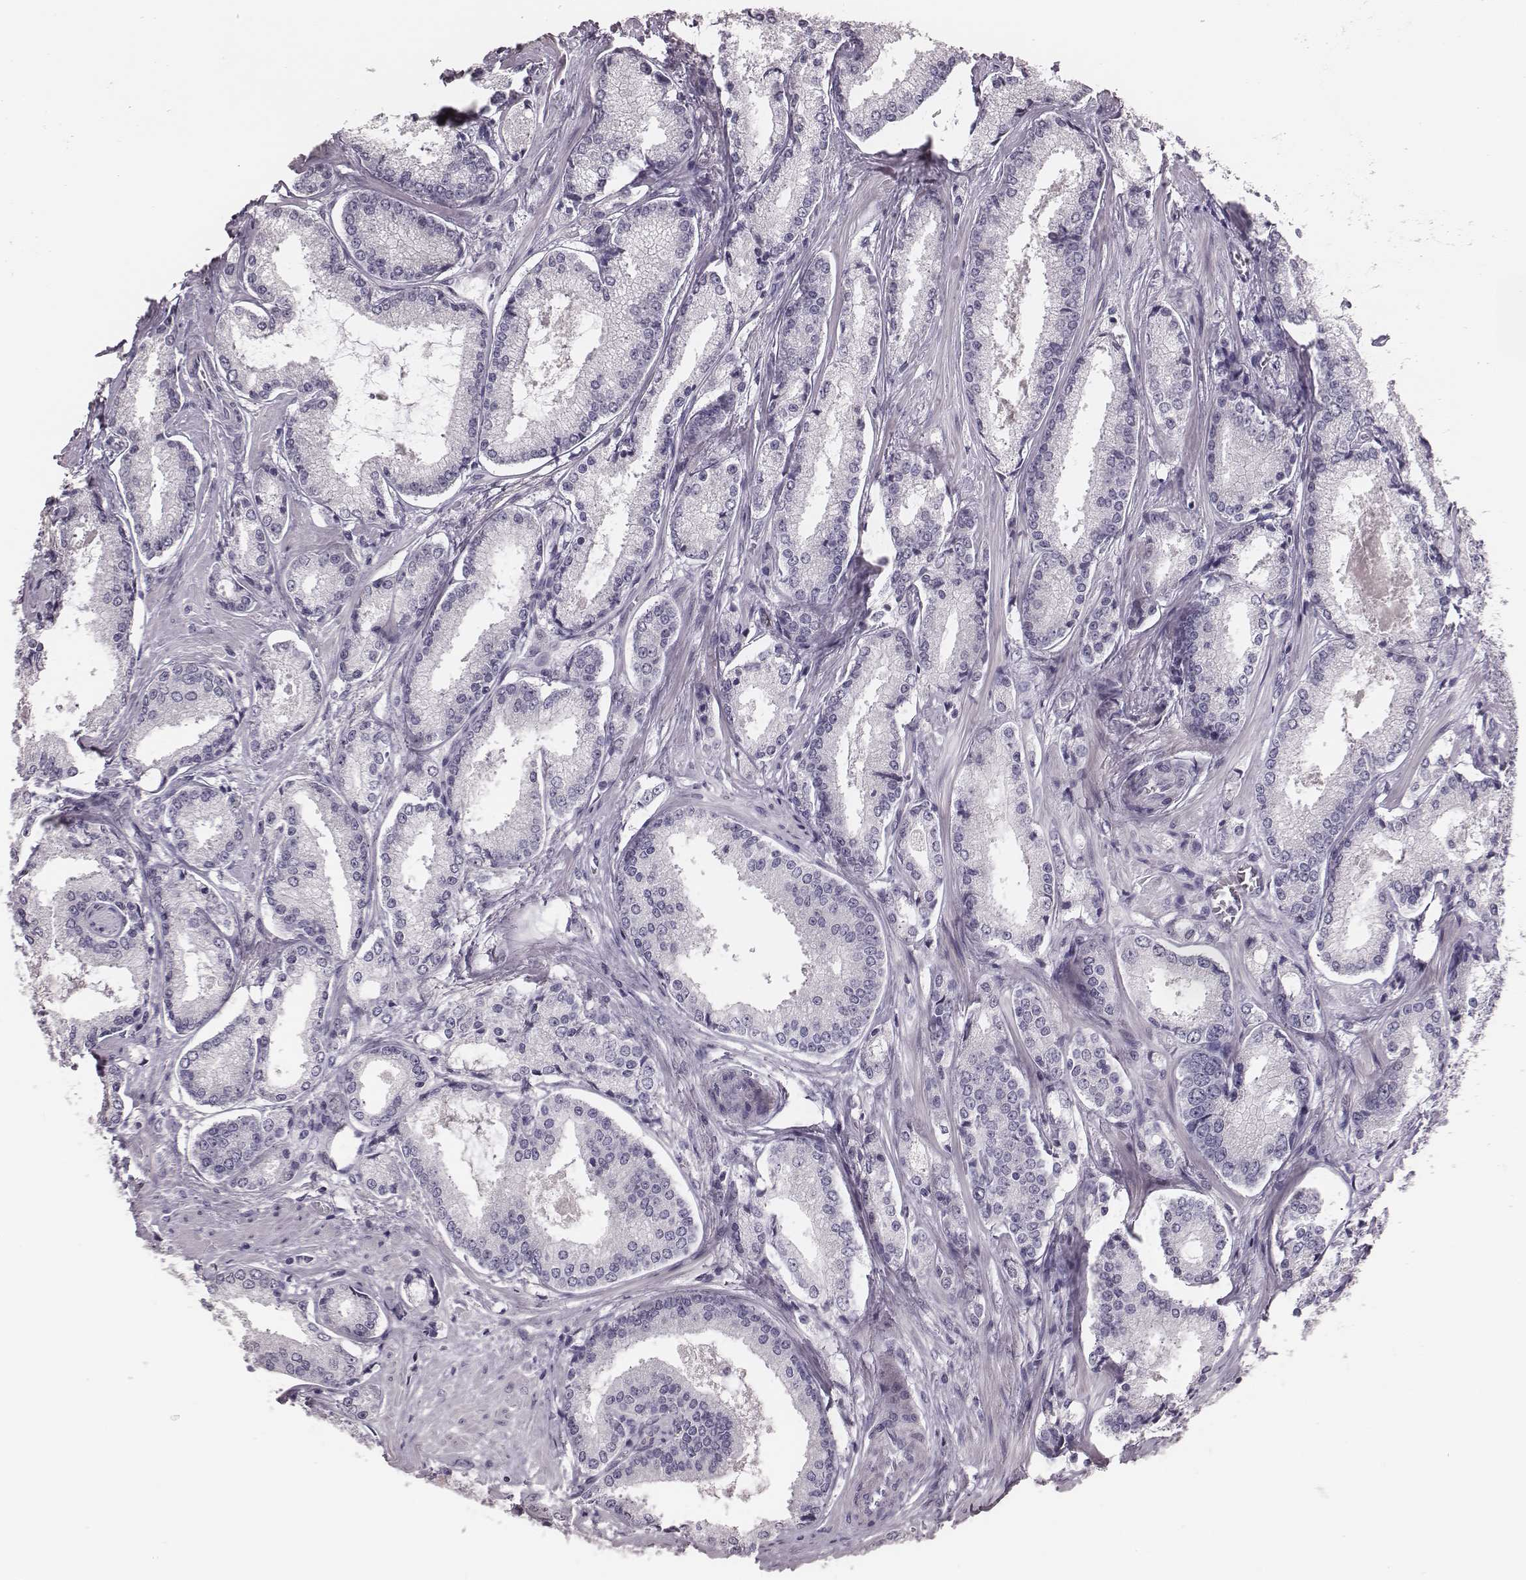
{"staining": {"intensity": "negative", "quantity": "none", "location": "none"}, "tissue": "prostate cancer", "cell_type": "Tumor cells", "image_type": "cancer", "snomed": [{"axis": "morphology", "description": "Adenocarcinoma, Low grade"}, {"axis": "topography", "description": "Prostate"}], "caption": "Immunohistochemistry of adenocarcinoma (low-grade) (prostate) displays no expression in tumor cells.", "gene": "CSHL1", "patient": {"sex": "male", "age": 56}}